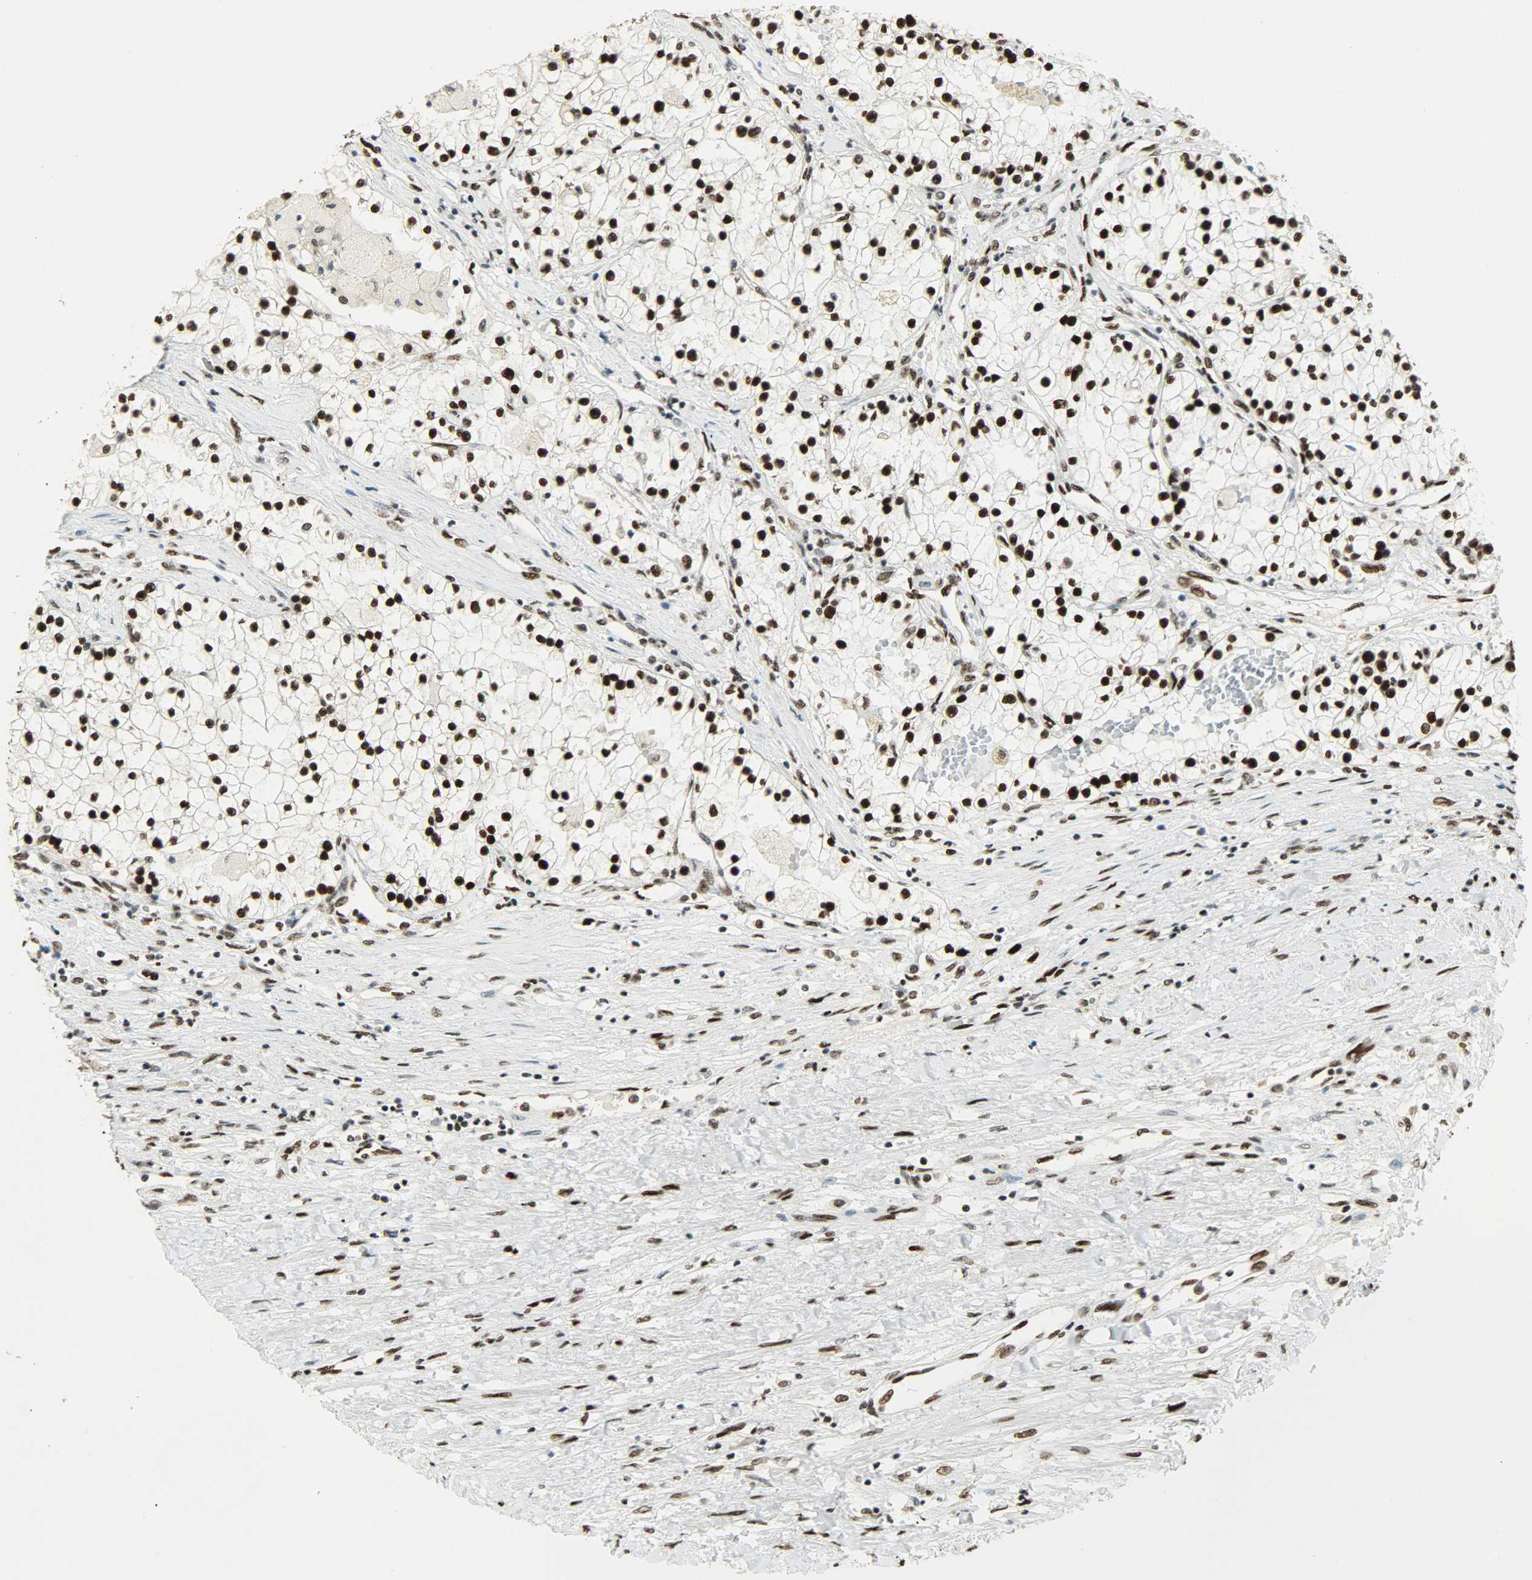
{"staining": {"intensity": "strong", "quantity": ">75%", "location": "nuclear"}, "tissue": "renal cancer", "cell_type": "Tumor cells", "image_type": "cancer", "snomed": [{"axis": "morphology", "description": "Adenocarcinoma, NOS"}, {"axis": "topography", "description": "Kidney"}], "caption": "Protein expression analysis of renal cancer (adenocarcinoma) demonstrates strong nuclear expression in about >75% of tumor cells.", "gene": "MYEF2", "patient": {"sex": "male", "age": 68}}